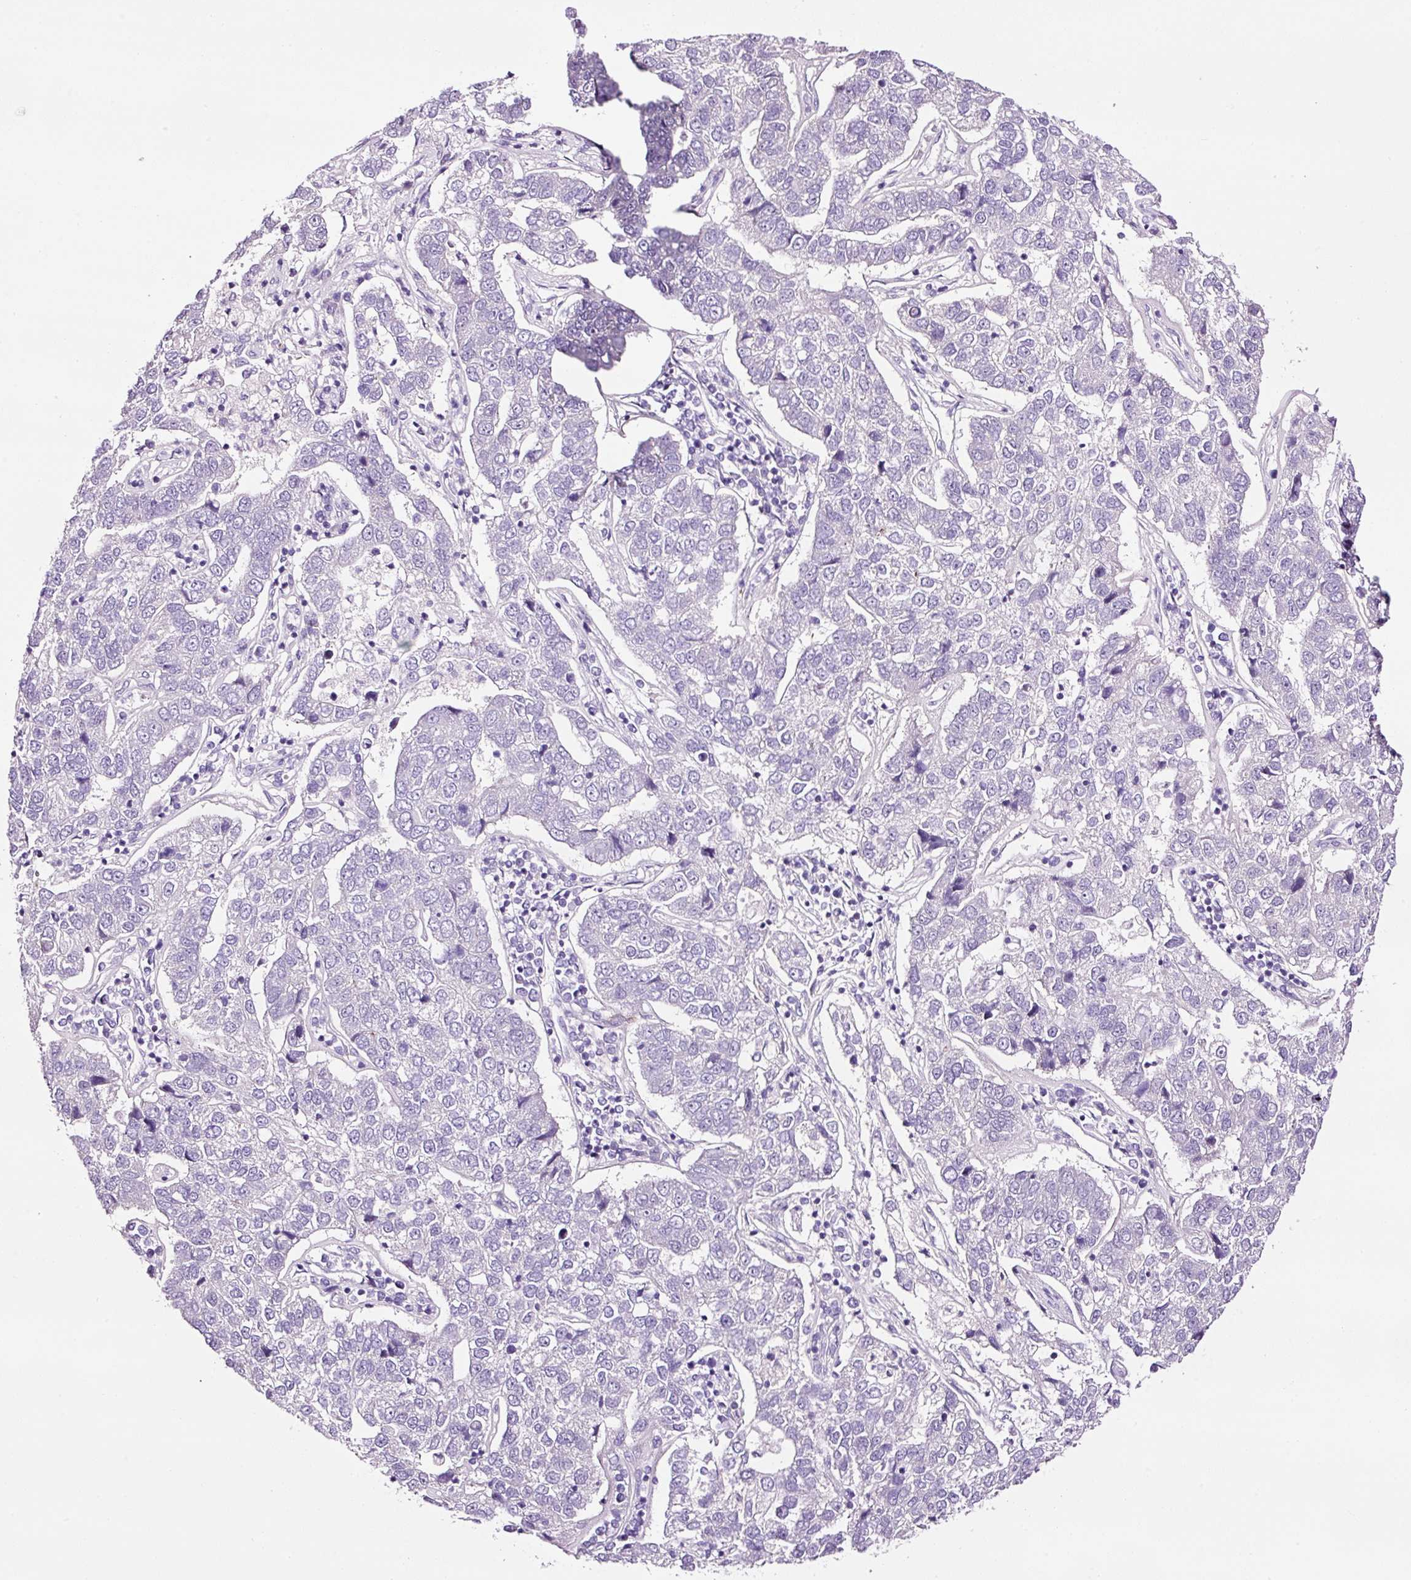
{"staining": {"intensity": "negative", "quantity": "none", "location": "none"}, "tissue": "pancreatic cancer", "cell_type": "Tumor cells", "image_type": "cancer", "snomed": [{"axis": "morphology", "description": "Adenocarcinoma, NOS"}, {"axis": "topography", "description": "Pancreas"}], "caption": "Image shows no significant protein positivity in tumor cells of pancreatic cancer (adenocarcinoma). (Stains: DAB immunohistochemistry (IHC) with hematoxylin counter stain, Microscopy: brightfield microscopy at high magnification).", "gene": "PAM", "patient": {"sex": "female", "age": 61}}